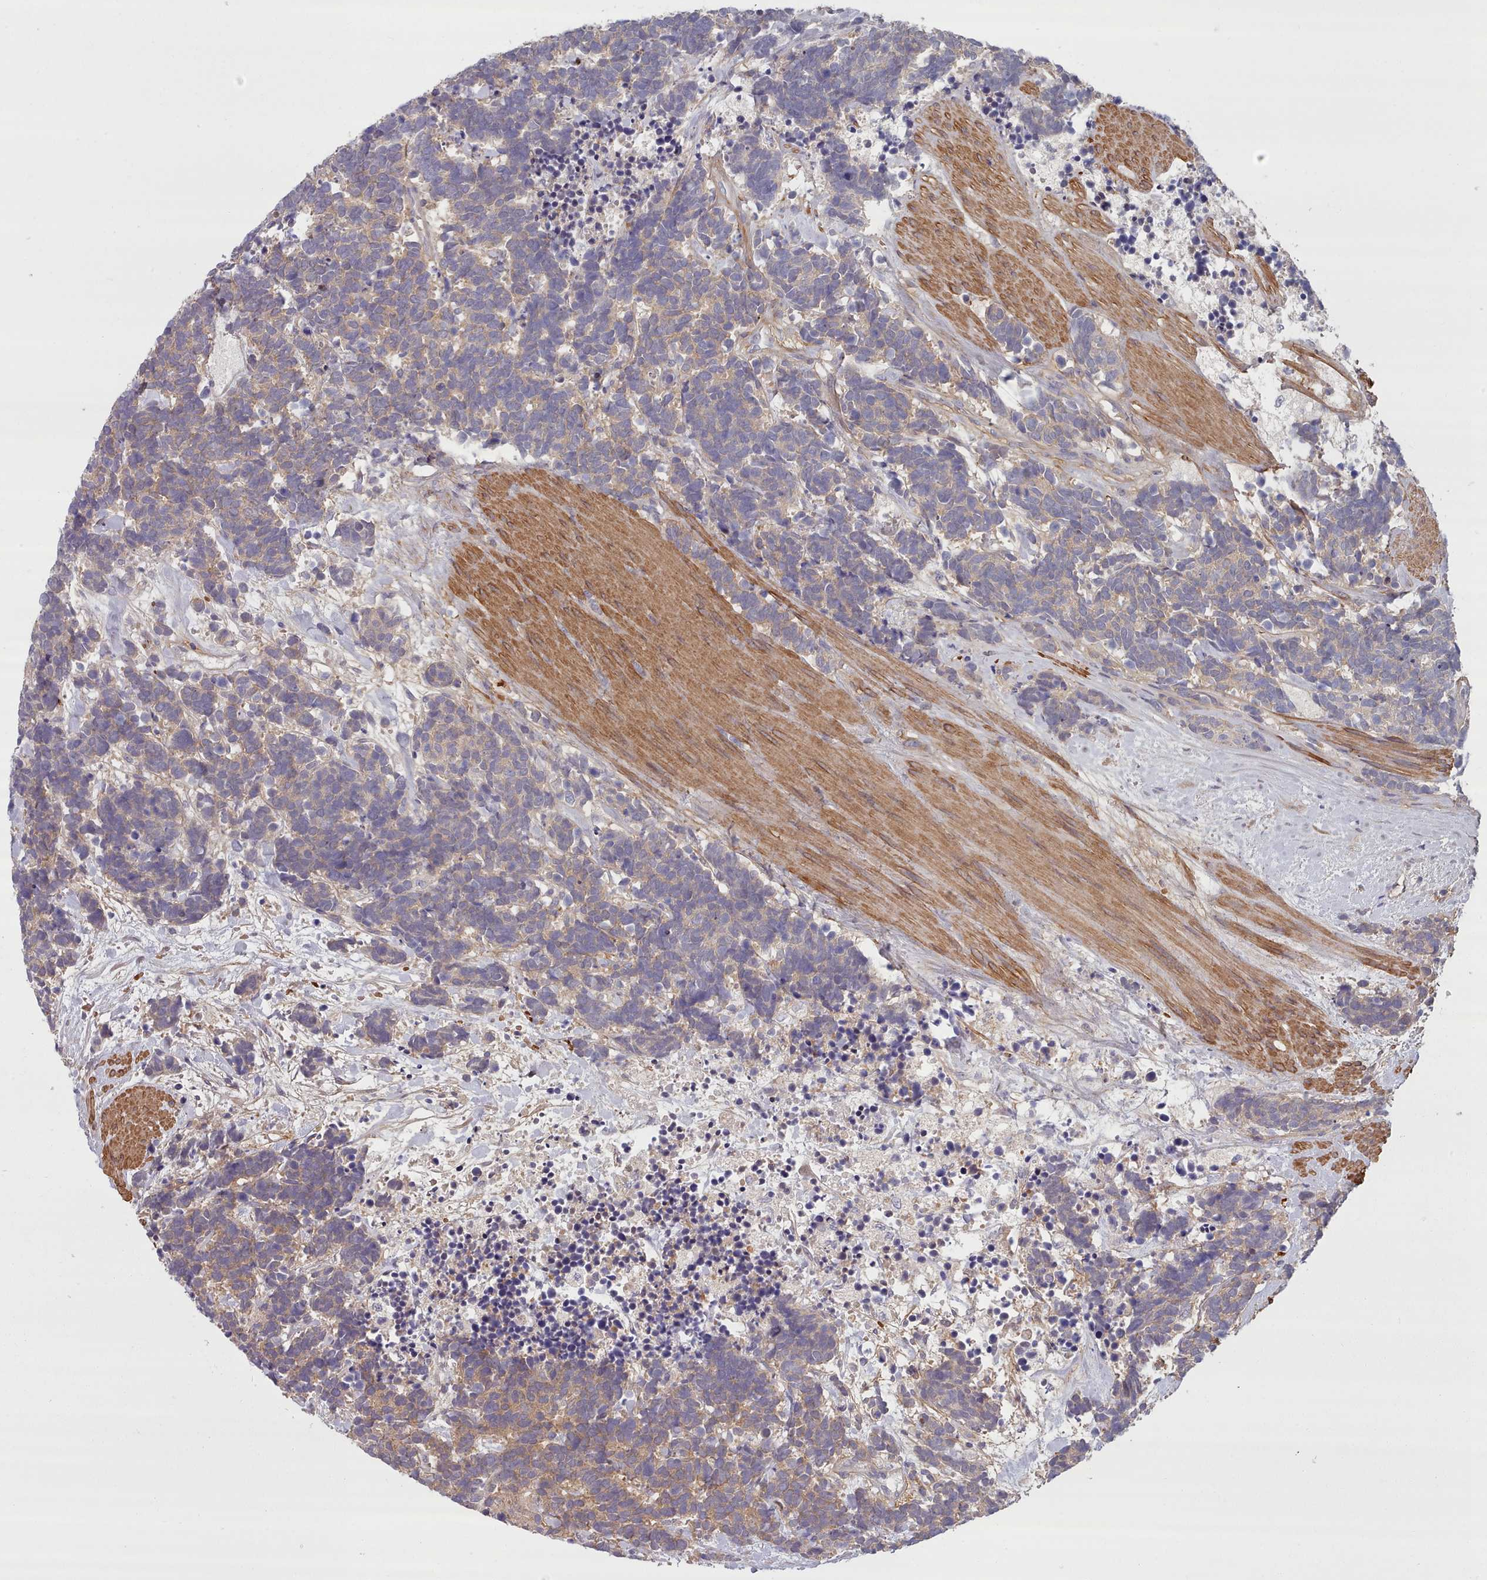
{"staining": {"intensity": "moderate", "quantity": "25%-75%", "location": "cytoplasmic/membranous"}, "tissue": "carcinoid", "cell_type": "Tumor cells", "image_type": "cancer", "snomed": [{"axis": "morphology", "description": "Carcinoma, NOS"}, {"axis": "morphology", "description": "Carcinoid, malignant, NOS"}, {"axis": "topography", "description": "Prostate"}], "caption": "Human carcinoid stained for a protein (brown) reveals moderate cytoplasmic/membranous positive expression in about 25%-75% of tumor cells.", "gene": "CLNS1A", "patient": {"sex": "male", "age": 57}}